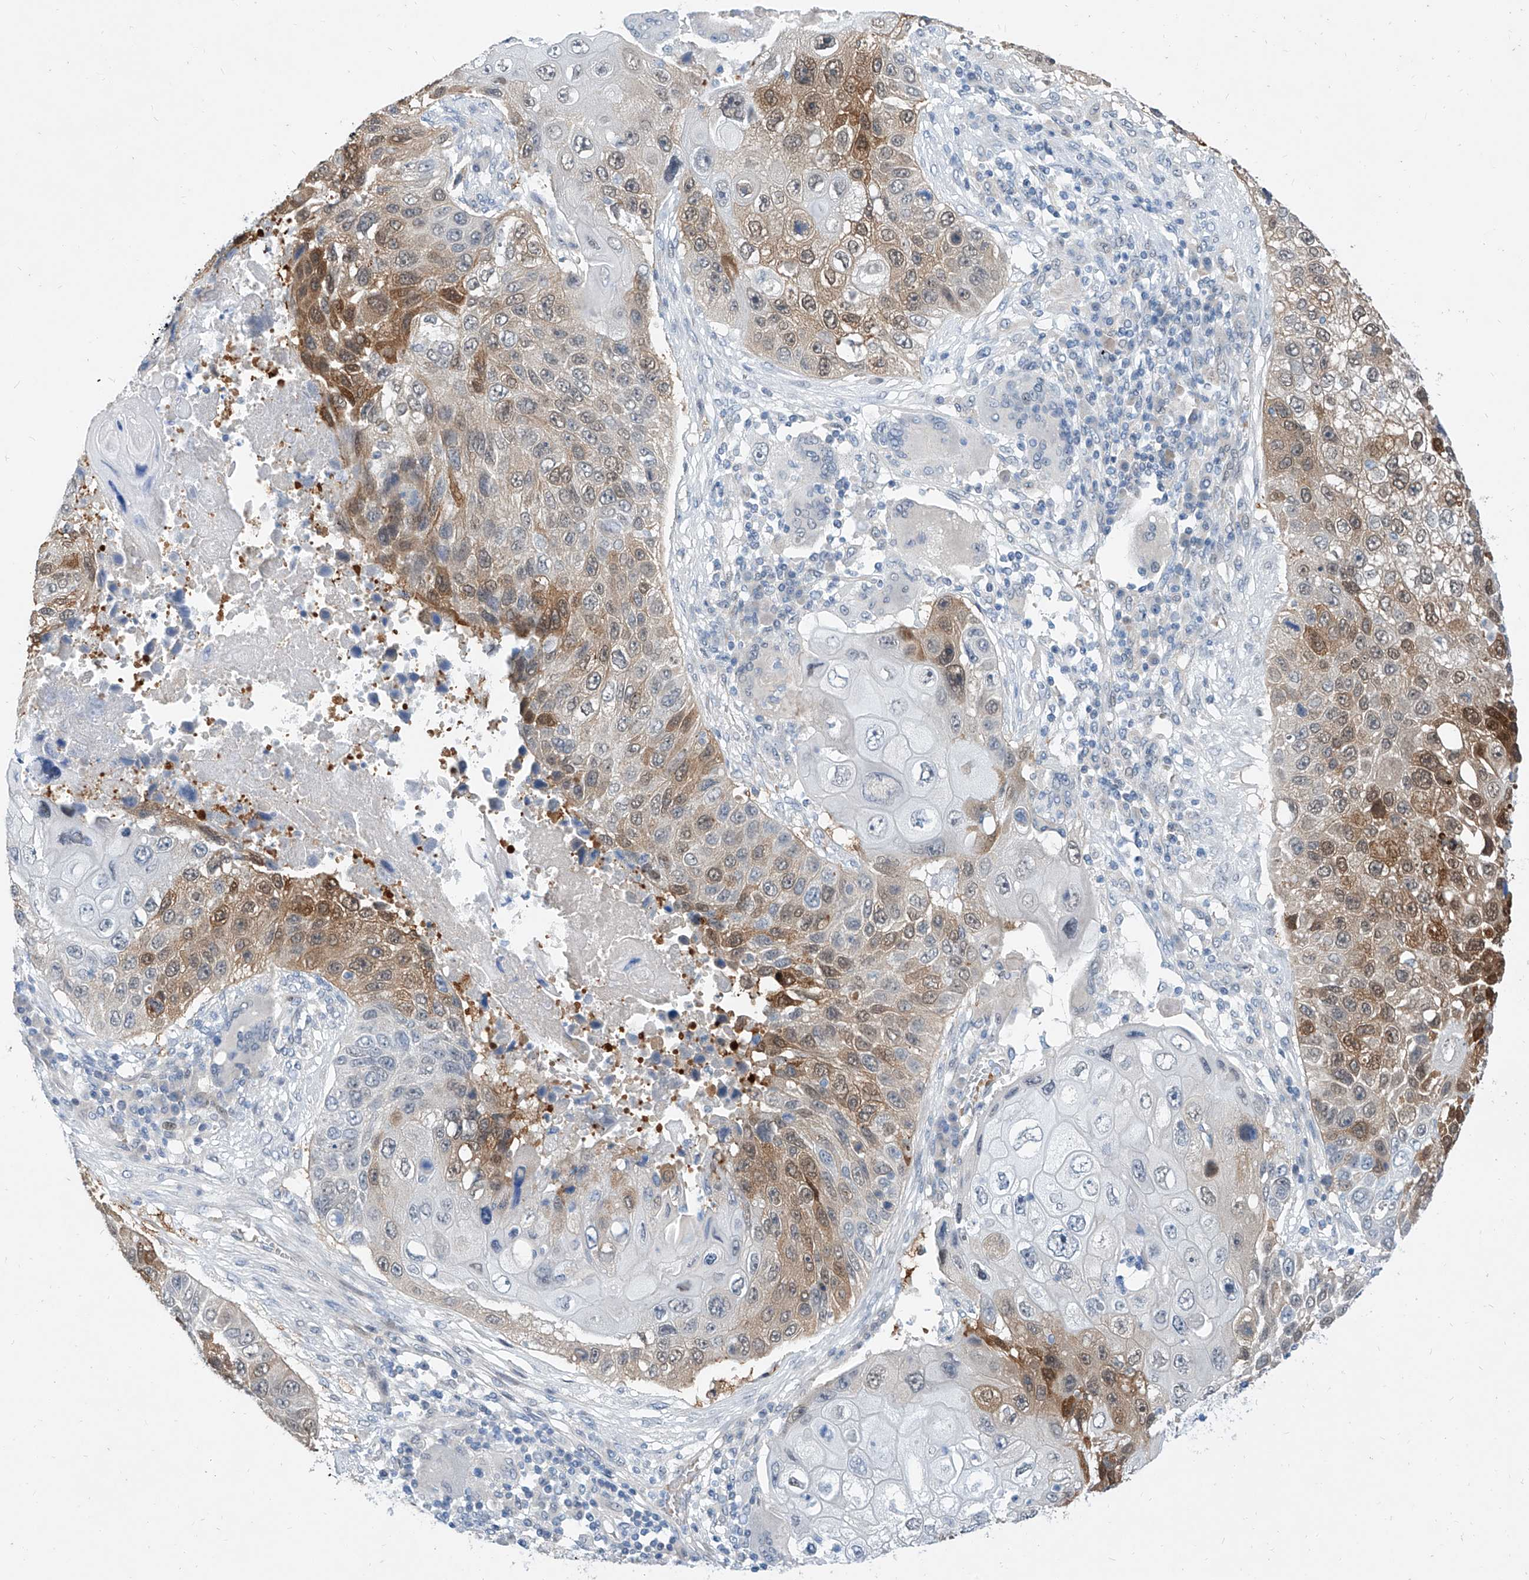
{"staining": {"intensity": "moderate", "quantity": "25%-75%", "location": "cytoplasmic/membranous"}, "tissue": "lung cancer", "cell_type": "Tumor cells", "image_type": "cancer", "snomed": [{"axis": "morphology", "description": "Squamous cell carcinoma, NOS"}, {"axis": "topography", "description": "Lung"}], "caption": "Human lung cancer stained for a protein (brown) exhibits moderate cytoplasmic/membranous positive positivity in approximately 25%-75% of tumor cells.", "gene": "BPTF", "patient": {"sex": "male", "age": 61}}